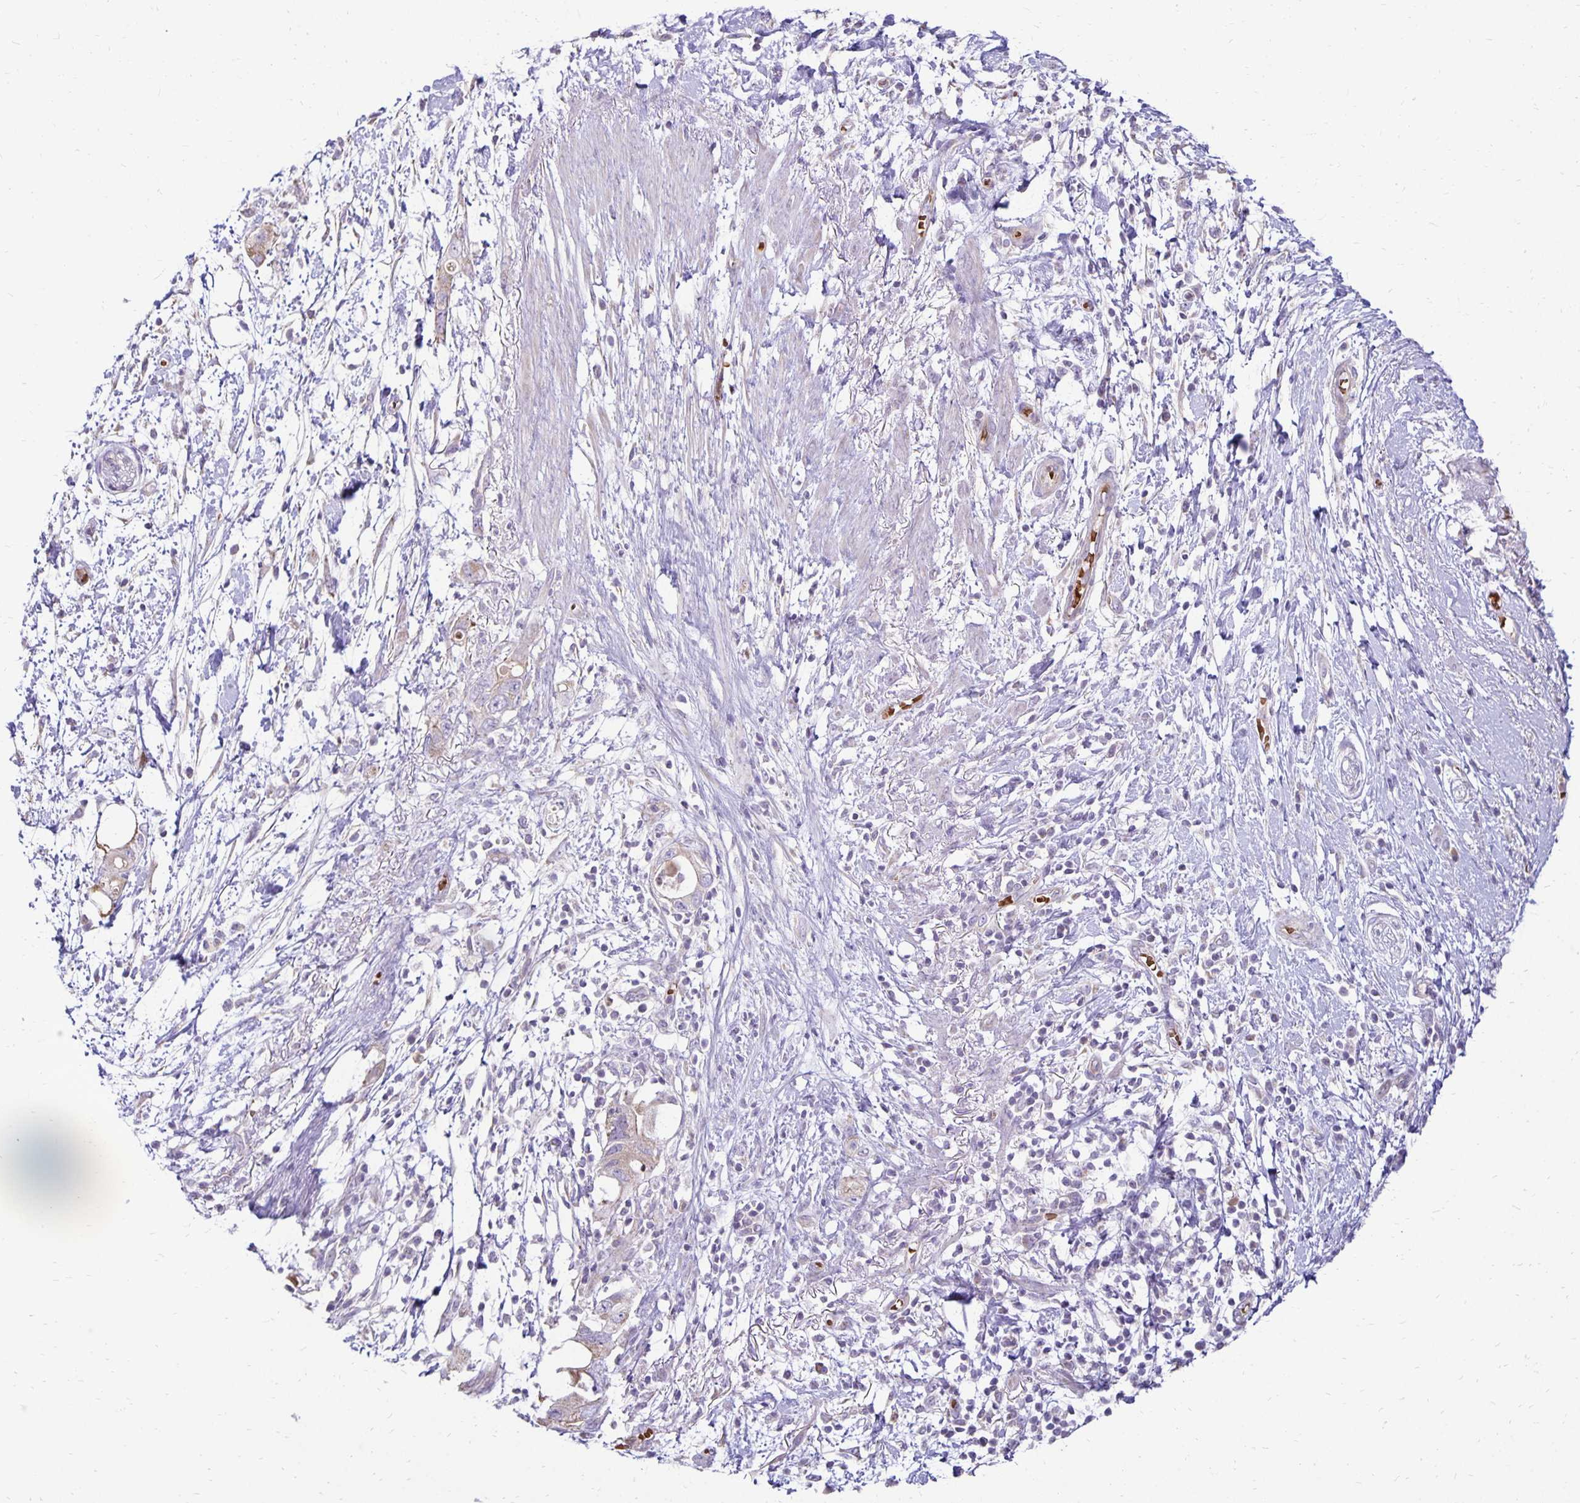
{"staining": {"intensity": "weak", "quantity": "25%-75%", "location": "cytoplasmic/membranous"}, "tissue": "pancreatic cancer", "cell_type": "Tumor cells", "image_type": "cancer", "snomed": [{"axis": "morphology", "description": "Adenocarcinoma, NOS"}, {"axis": "topography", "description": "Pancreas"}], "caption": "Weak cytoplasmic/membranous expression is appreciated in about 25%-75% of tumor cells in pancreatic cancer.", "gene": "FN3K", "patient": {"sex": "female", "age": 72}}